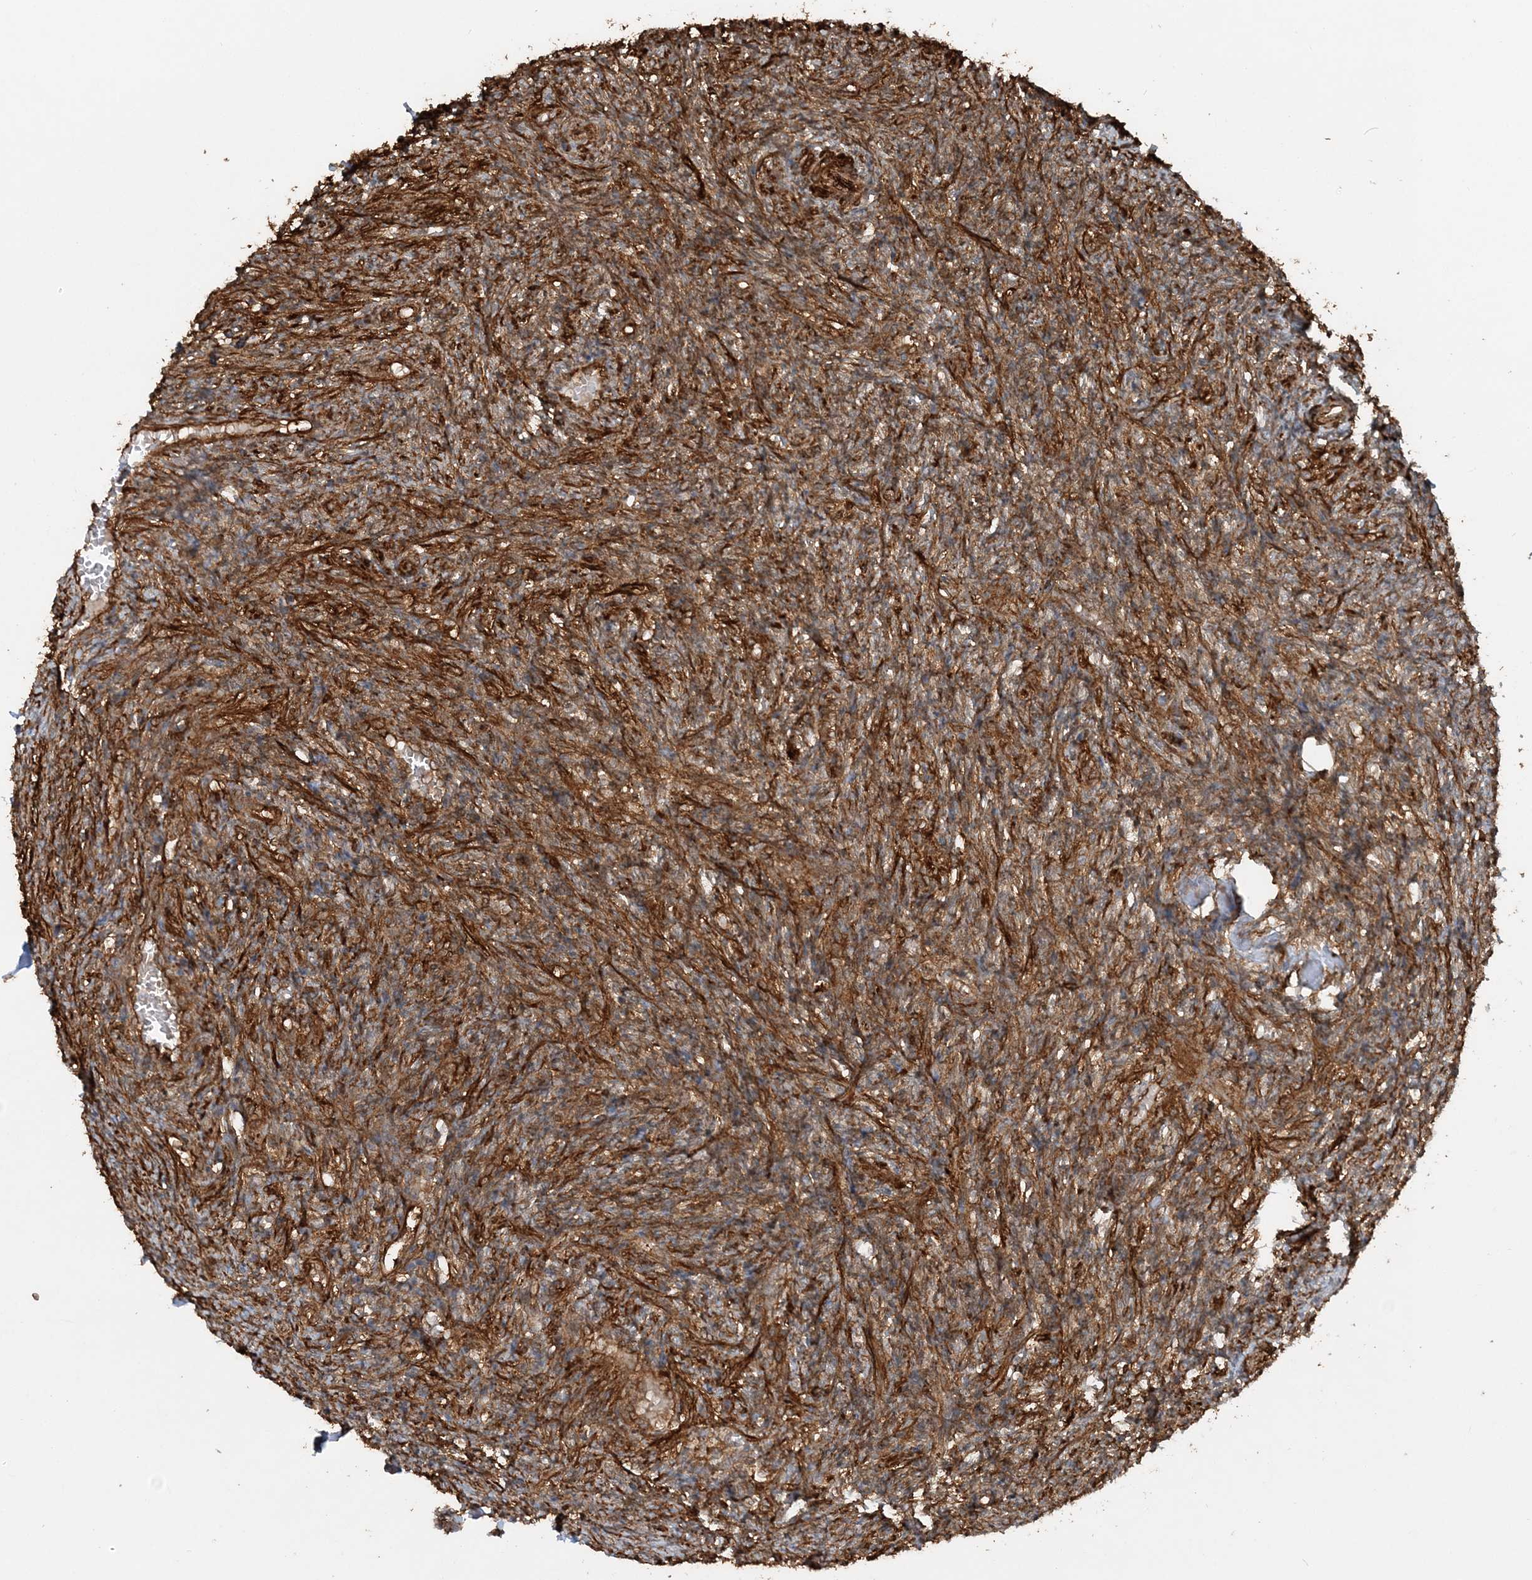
{"staining": {"intensity": "moderate", "quantity": ">75%", "location": "cytoplasmic/membranous"}, "tissue": "ovary", "cell_type": "Follicle cells", "image_type": "normal", "snomed": [{"axis": "morphology", "description": "Normal tissue, NOS"}, {"axis": "topography", "description": "Ovary"}], "caption": "The photomicrograph exhibits a brown stain indicating the presence of a protein in the cytoplasmic/membranous of follicle cells in ovary.", "gene": "DSTN", "patient": {"sex": "female", "age": 27}}